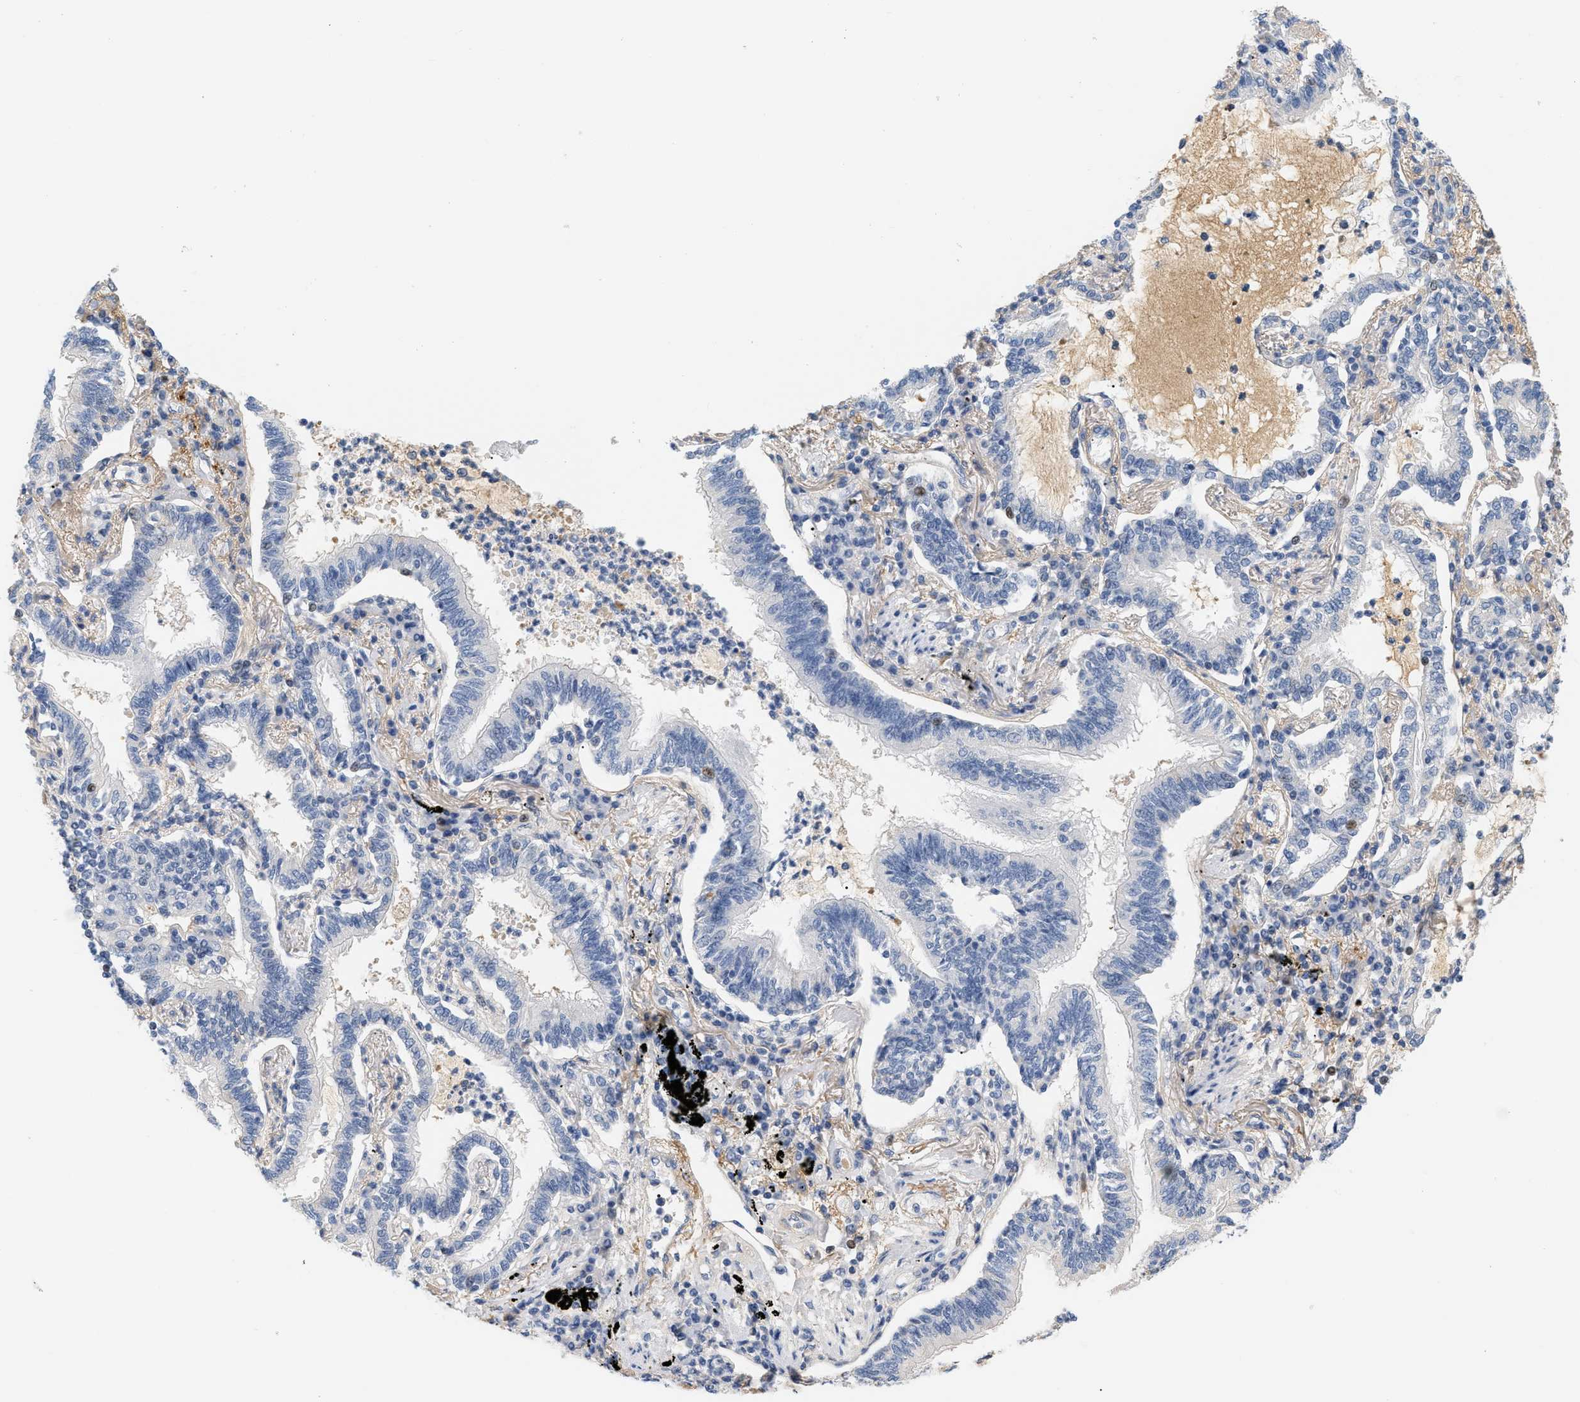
{"staining": {"intensity": "negative", "quantity": "none", "location": "none"}, "tissue": "lung cancer", "cell_type": "Tumor cells", "image_type": "cancer", "snomed": [{"axis": "morphology", "description": "Normal tissue, NOS"}, {"axis": "morphology", "description": "Adenocarcinoma, NOS"}, {"axis": "topography", "description": "Bronchus"}, {"axis": "topography", "description": "Lung"}], "caption": "A micrograph of human lung cancer (adenocarcinoma) is negative for staining in tumor cells.", "gene": "CFH", "patient": {"sex": "female", "age": 70}}